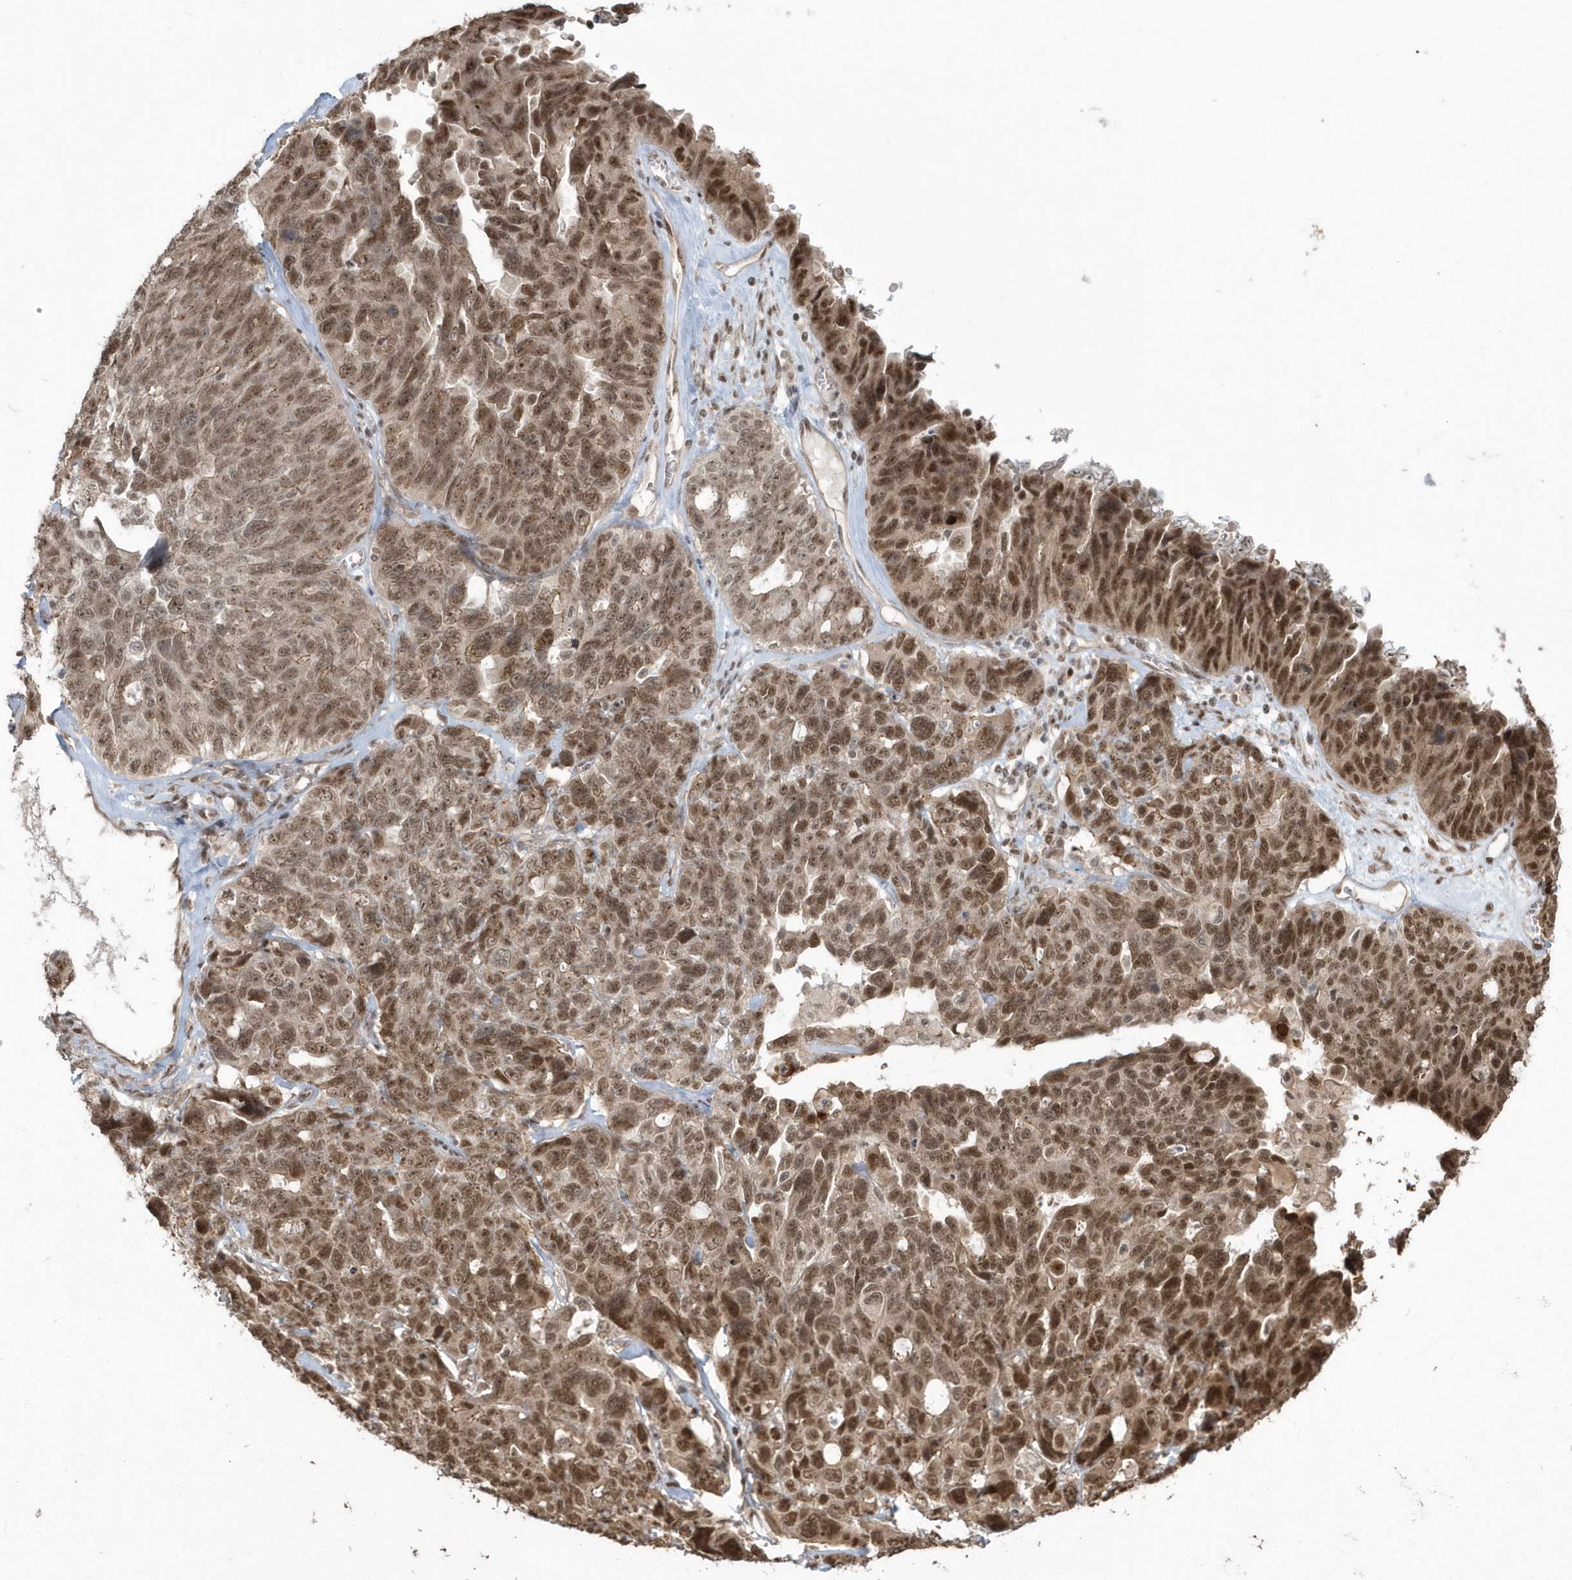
{"staining": {"intensity": "moderate", "quantity": ">75%", "location": "cytoplasmic/membranous,nuclear"}, "tissue": "ovarian cancer", "cell_type": "Tumor cells", "image_type": "cancer", "snomed": [{"axis": "morphology", "description": "Cystadenocarcinoma, serous, NOS"}, {"axis": "topography", "description": "Ovary"}], "caption": "Serous cystadenocarcinoma (ovarian) stained for a protein exhibits moderate cytoplasmic/membranous and nuclear positivity in tumor cells.", "gene": "EPB41L4A", "patient": {"sex": "female", "age": 79}}